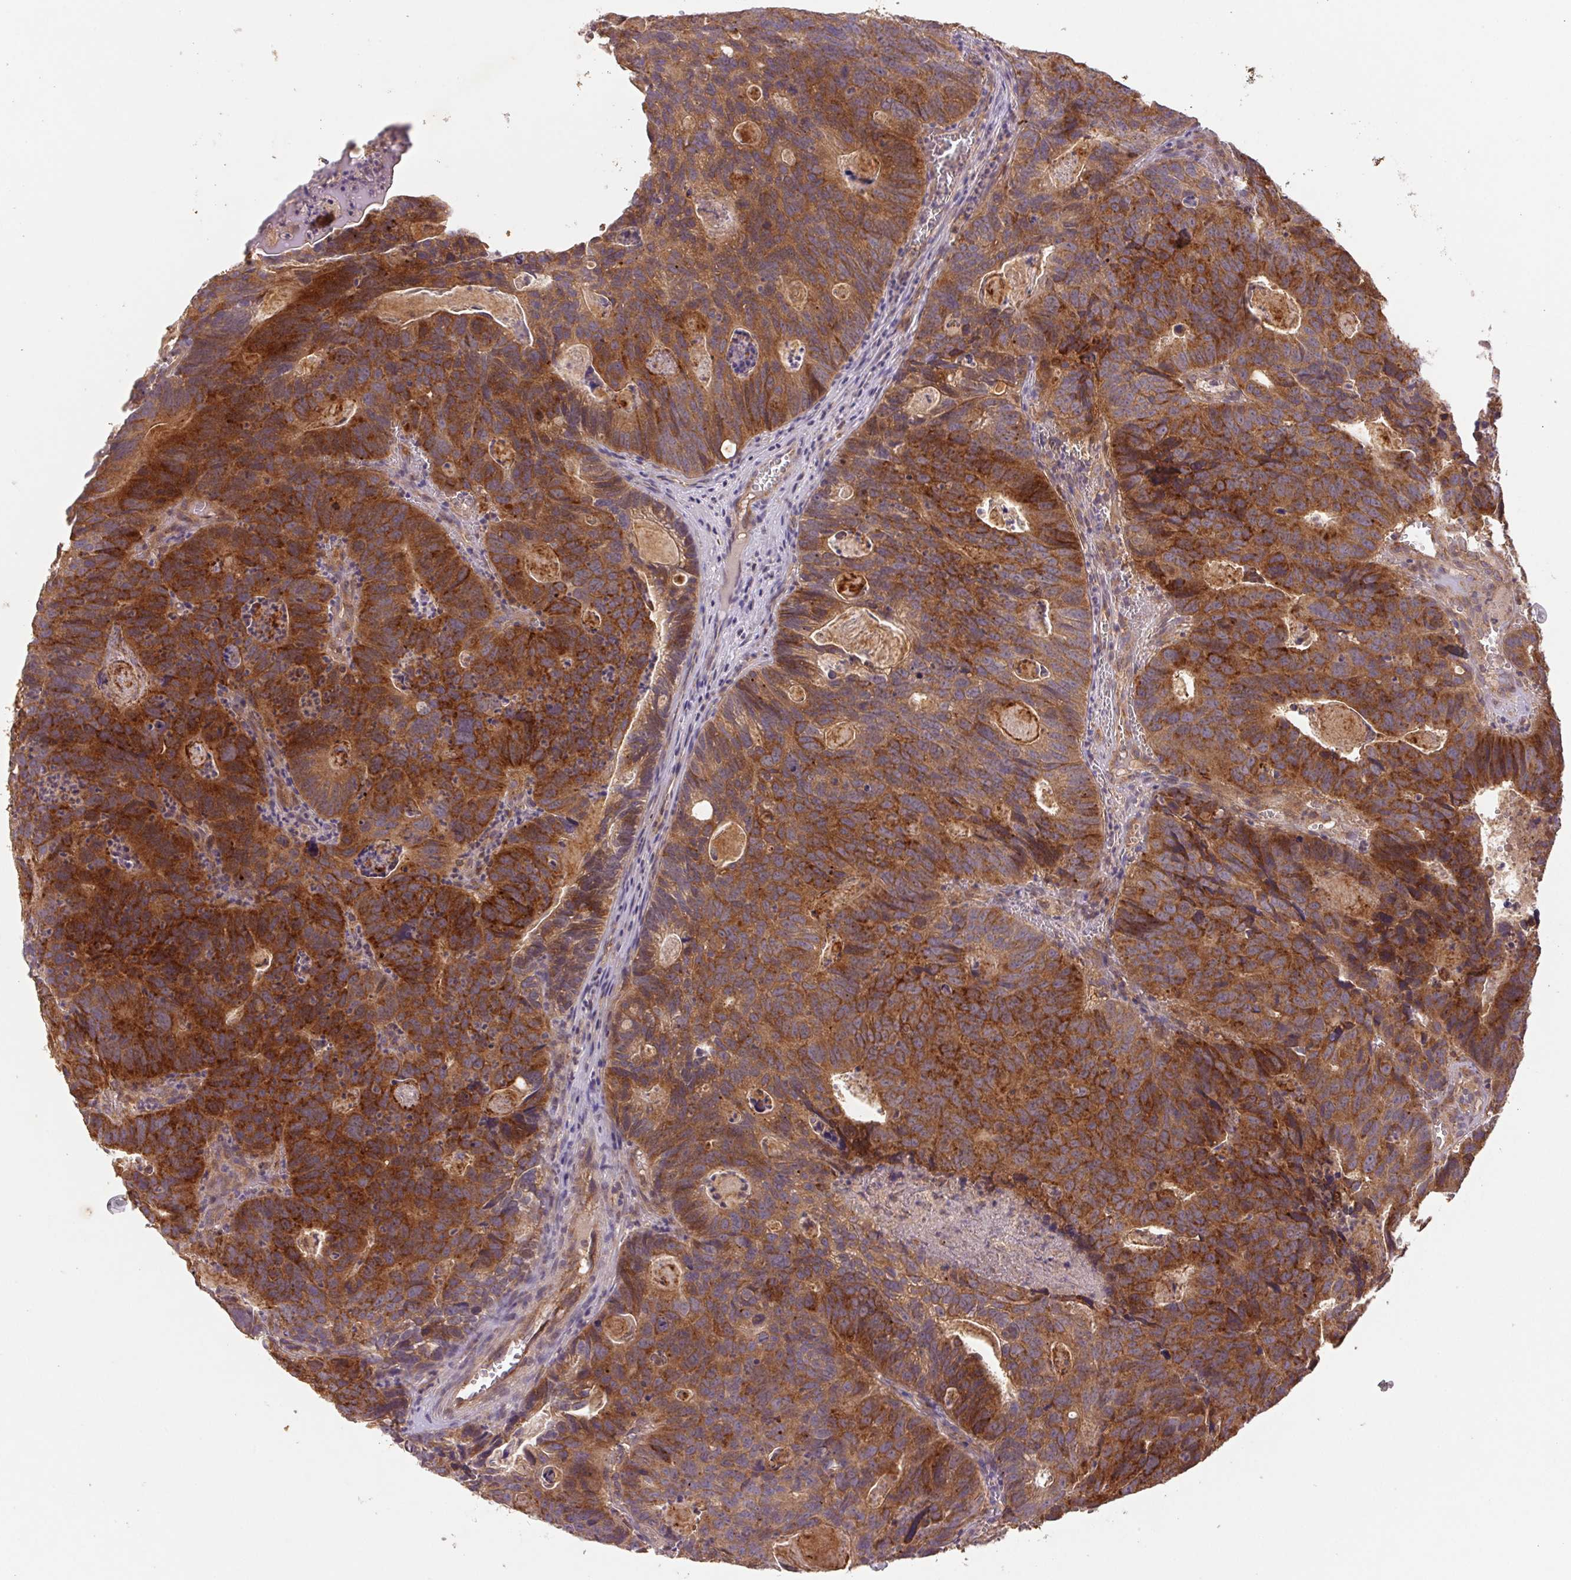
{"staining": {"intensity": "strong", "quantity": ">75%", "location": "cytoplasmic/membranous"}, "tissue": "head and neck cancer", "cell_type": "Tumor cells", "image_type": "cancer", "snomed": [{"axis": "morphology", "description": "Adenocarcinoma, NOS"}, {"axis": "topography", "description": "Head-Neck"}], "caption": "High-magnification brightfield microscopy of head and neck cancer (adenocarcinoma) stained with DAB (brown) and counterstained with hematoxylin (blue). tumor cells exhibit strong cytoplasmic/membranous positivity is seen in about>75% of cells. The protein of interest is stained brown, and the nuclei are stained in blue (DAB (3,3'-diaminobenzidine) IHC with brightfield microscopy, high magnification).", "gene": "MTHFD1", "patient": {"sex": "male", "age": 62}}